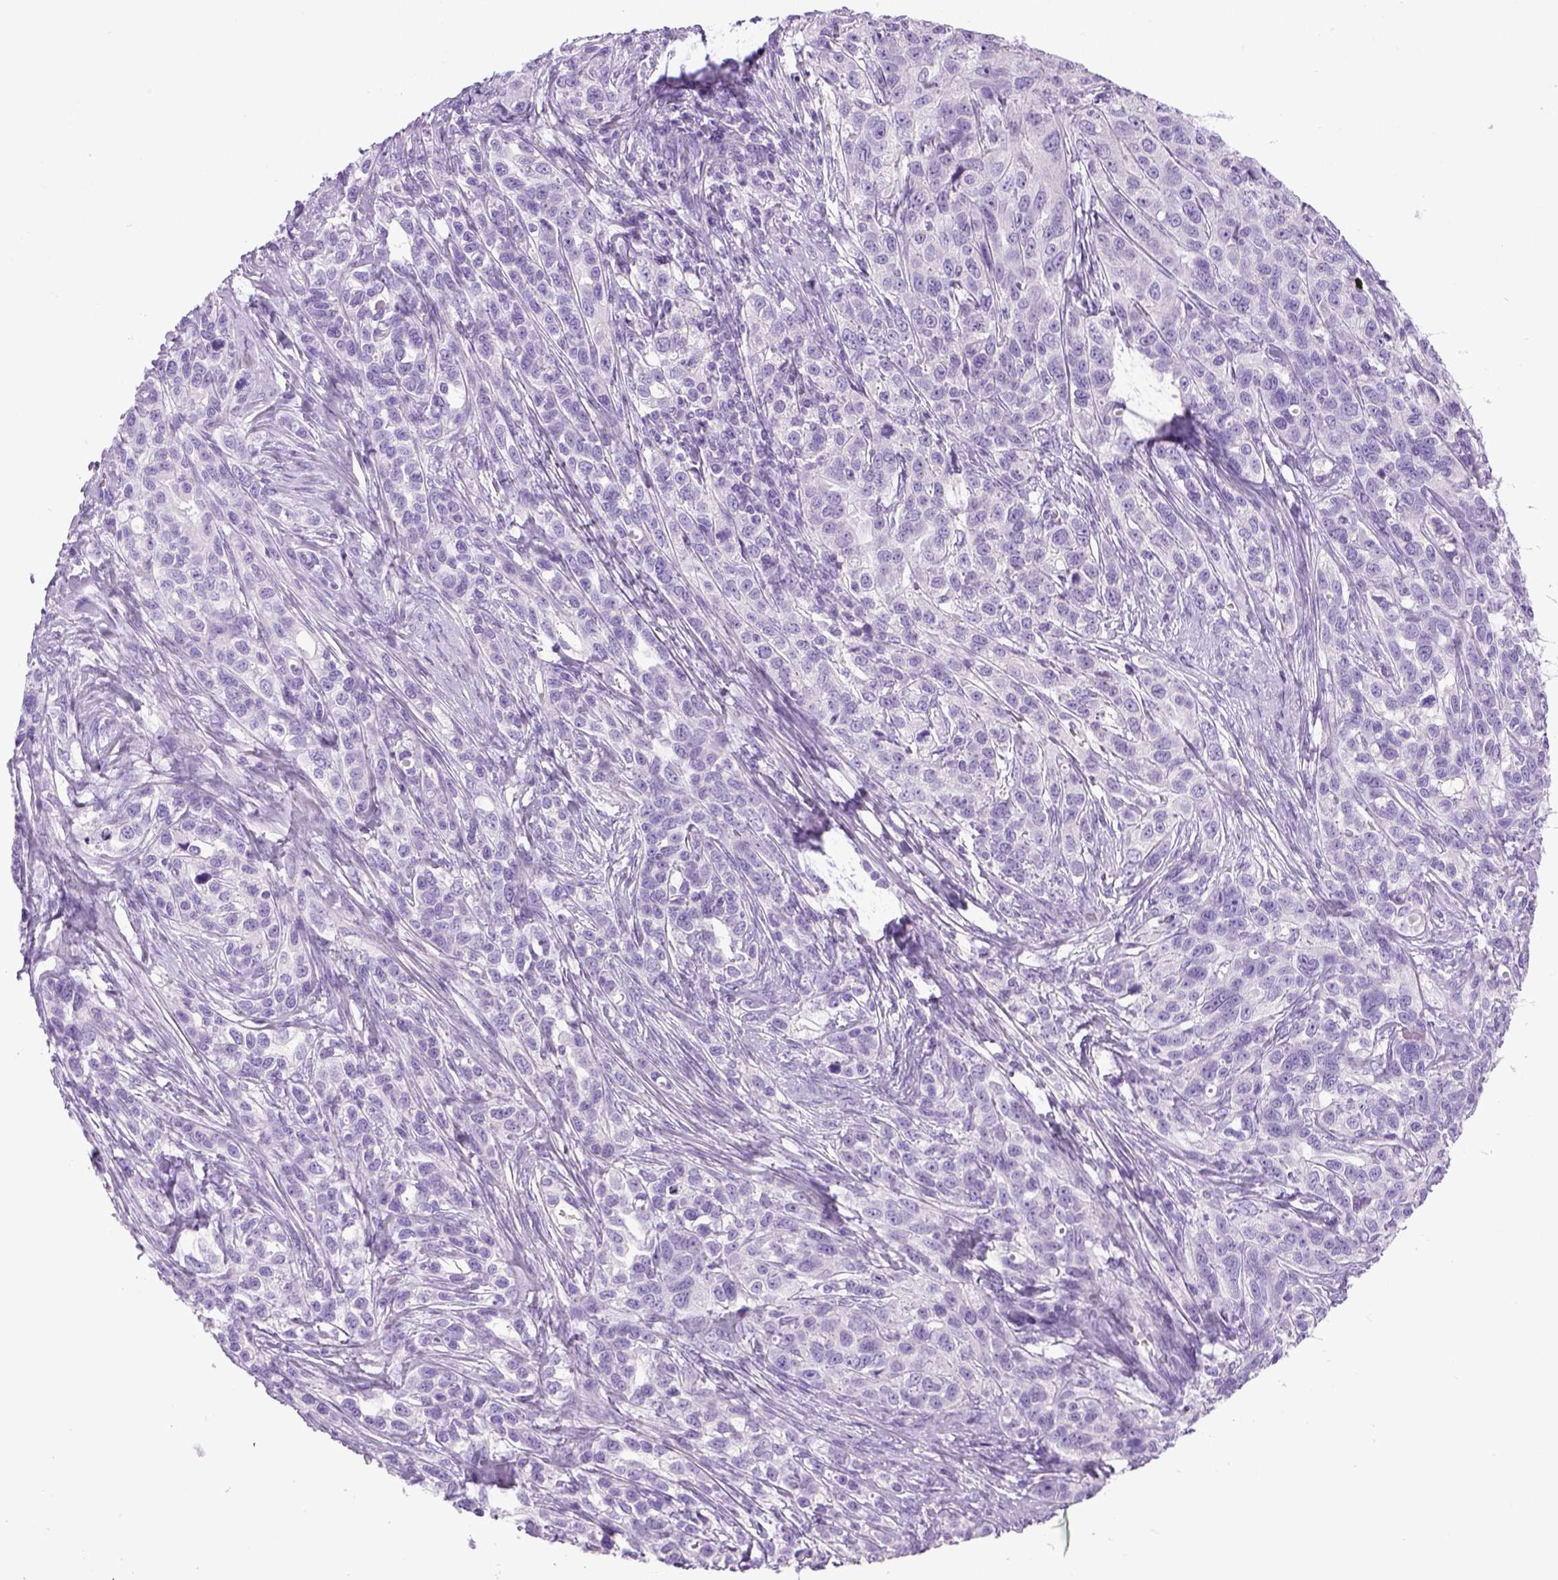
{"staining": {"intensity": "negative", "quantity": "none", "location": "none"}, "tissue": "ovarian cancer", "cell_type": "Tumor cells", "image_type": "cancer", "snomed": [{"axis": "morphology", "description": "Cystadenocarcinoma, serous, NOS"}, {"axis": "topography", "description": "Ovary"}], "caption": "The micrograph reveals no significant positivity in tumor cells of ovarian serous cystadenocarcinoma. Brightfield microscopy of immunohistochemistry stained with DAB (brown) and hematoxylin (blue), captured at high magnification.", "gene": "KRT71", "patient": {"sex": "female", "age": 71}}